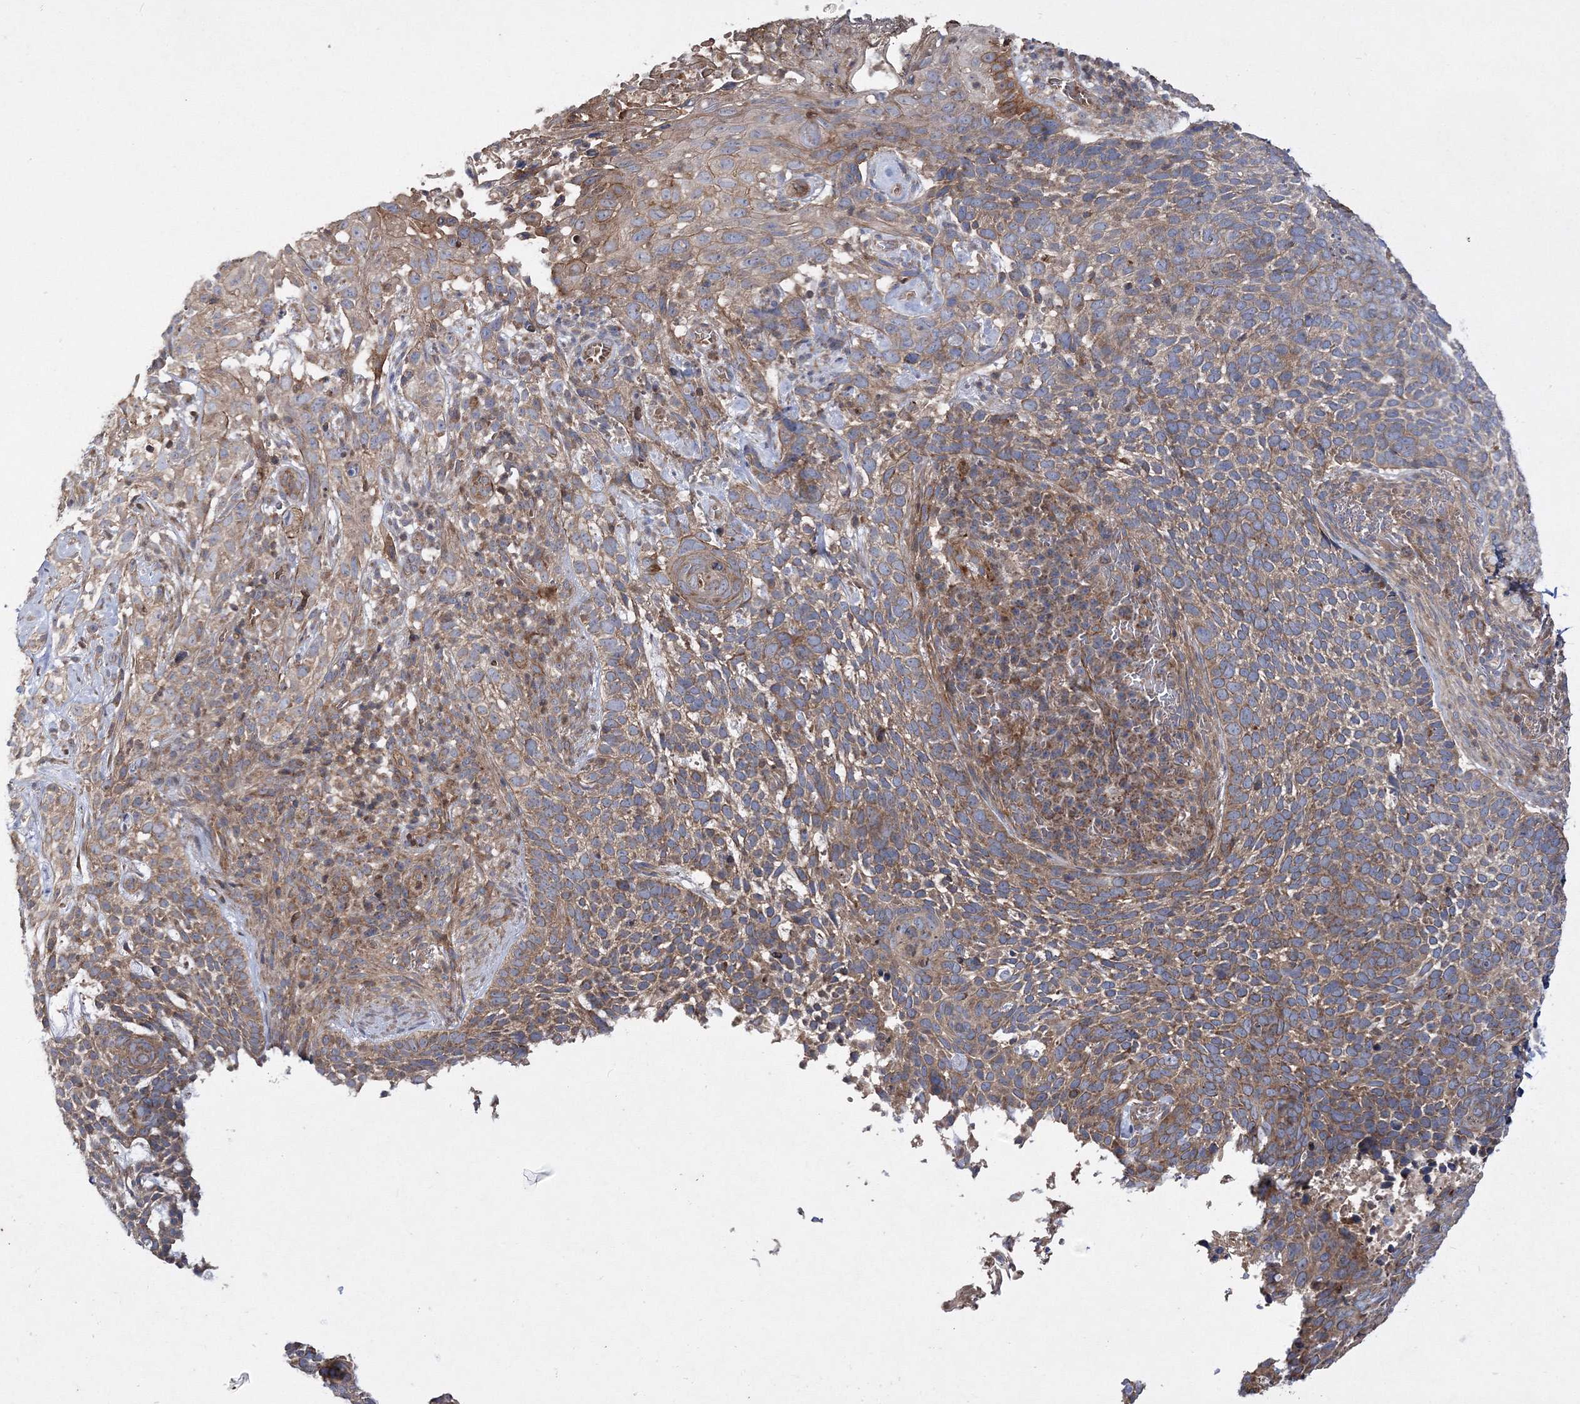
{"staining": {"intensity": "weak", "quantity": "25%-75%", "location": "cytoplasmic/membranous"}, "tissue": "skin cancer", "cell_type": "Tumor cells", "image_type": "cancer", "snomed": [{"axis": "morphology", "description": "Basal cell carcinoma"}, {"axis": "topography", "description": "Skin"}], "caption": "The image displays a brown stain indicating the presence of a protein in the cytoplasmic/membranous of tumor cells in skin basal cell carcinoma.", "gene": "DNAJC13", "patient": {"sex": "female", "age": 64}}